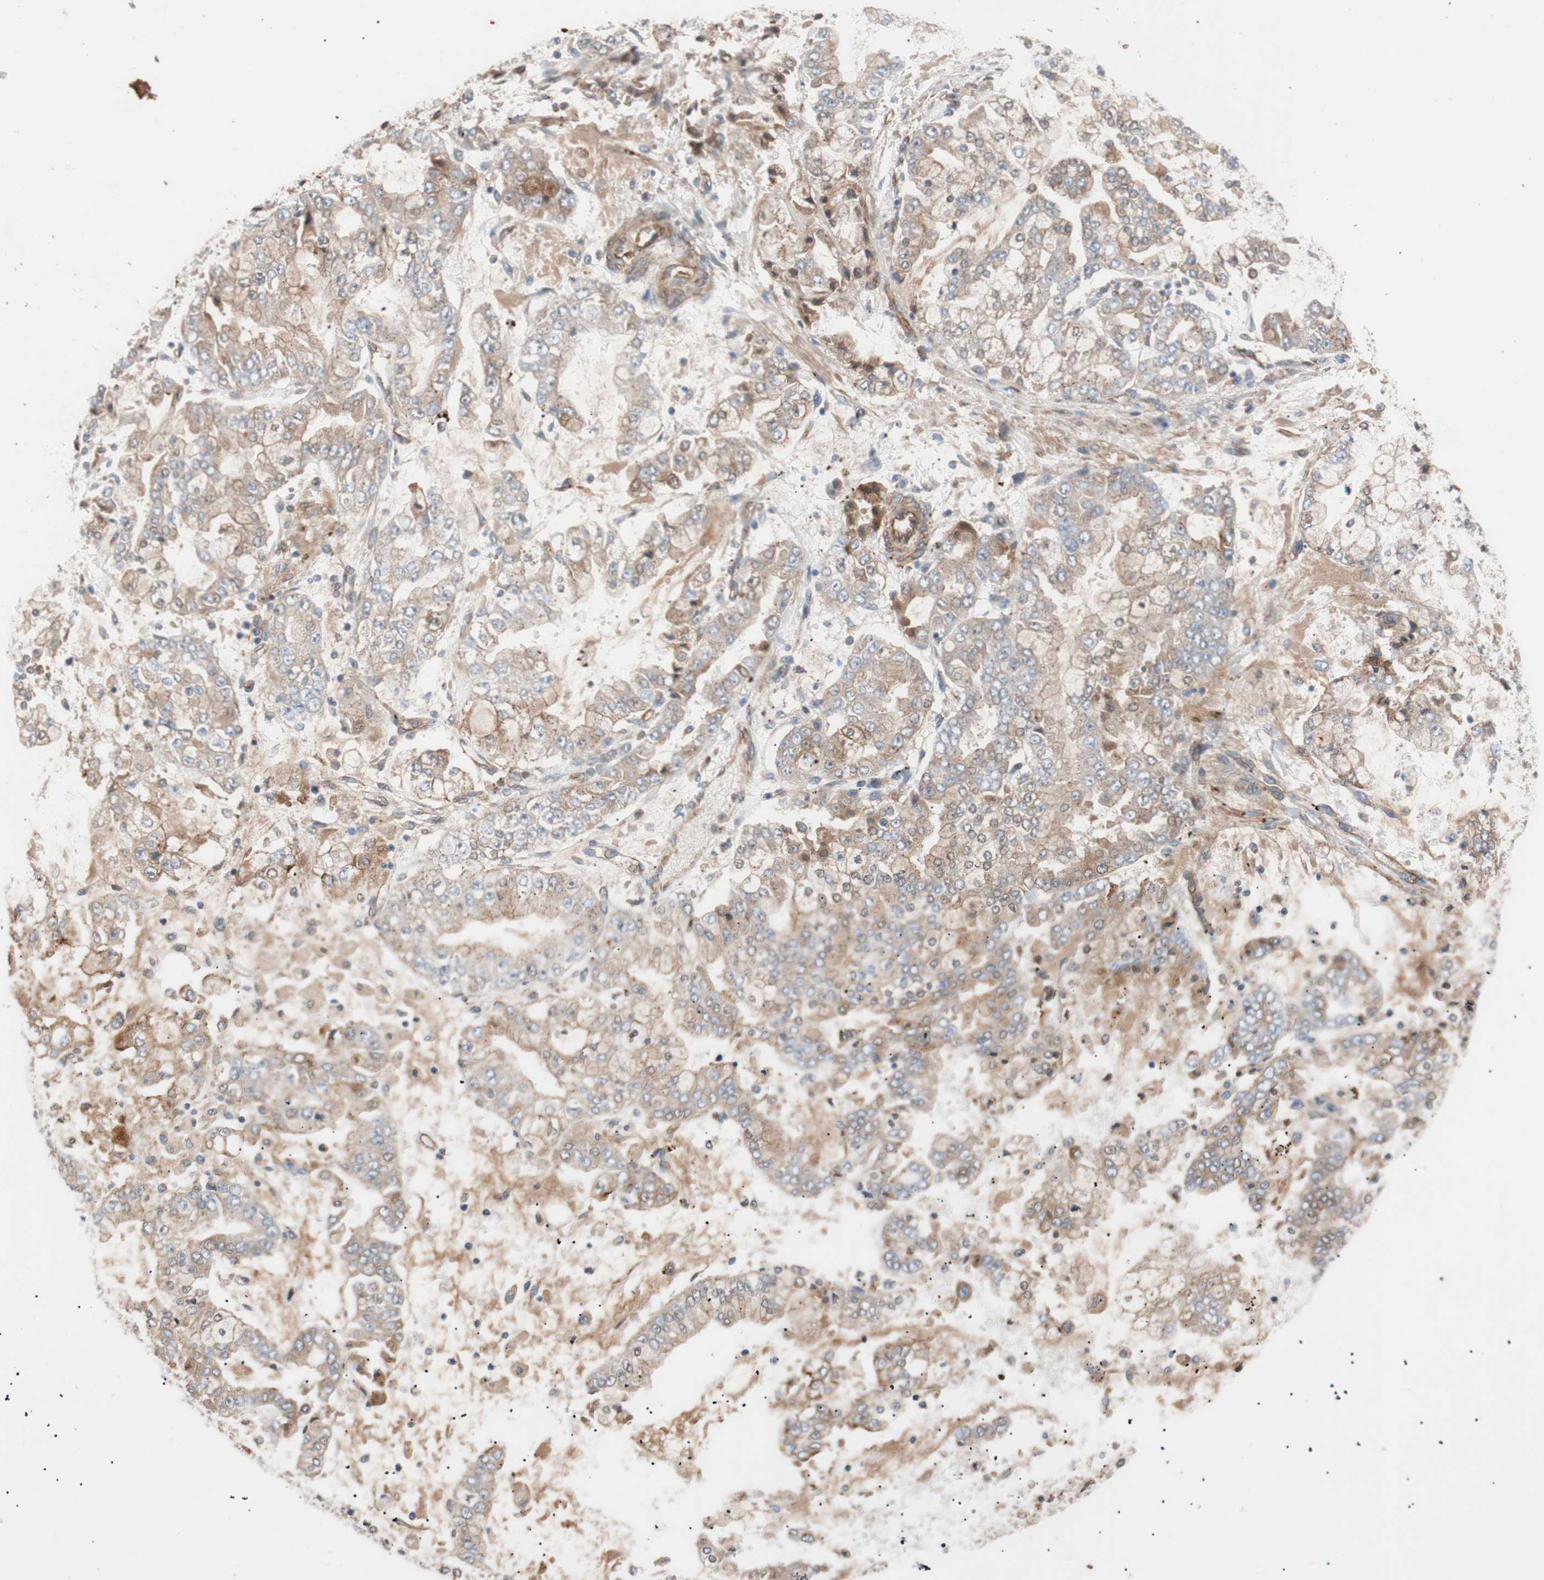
{"staining": {"intensity": "weak", "quantity": "25%-75%", "location": "cytoplasmic/membranous"}, "tissue": "stomach cancer", "cell_type": "Tumor cells", "image_type": "cancer", "snomed": [{"axis": "morphology", "description": "Adenocarcinoma, NOS"}, {"axis": "topography", "description": "Stomach"}], "caption": "An immunohistochemistry image of tumor tissue is shown. Protein staining in brown shows weak cytoplasmic/membranous positivity in stomach adenocarcinoma within tumor cells.", "gene": "SPINT1", "patient": {"sex": "male", "age": 76}}